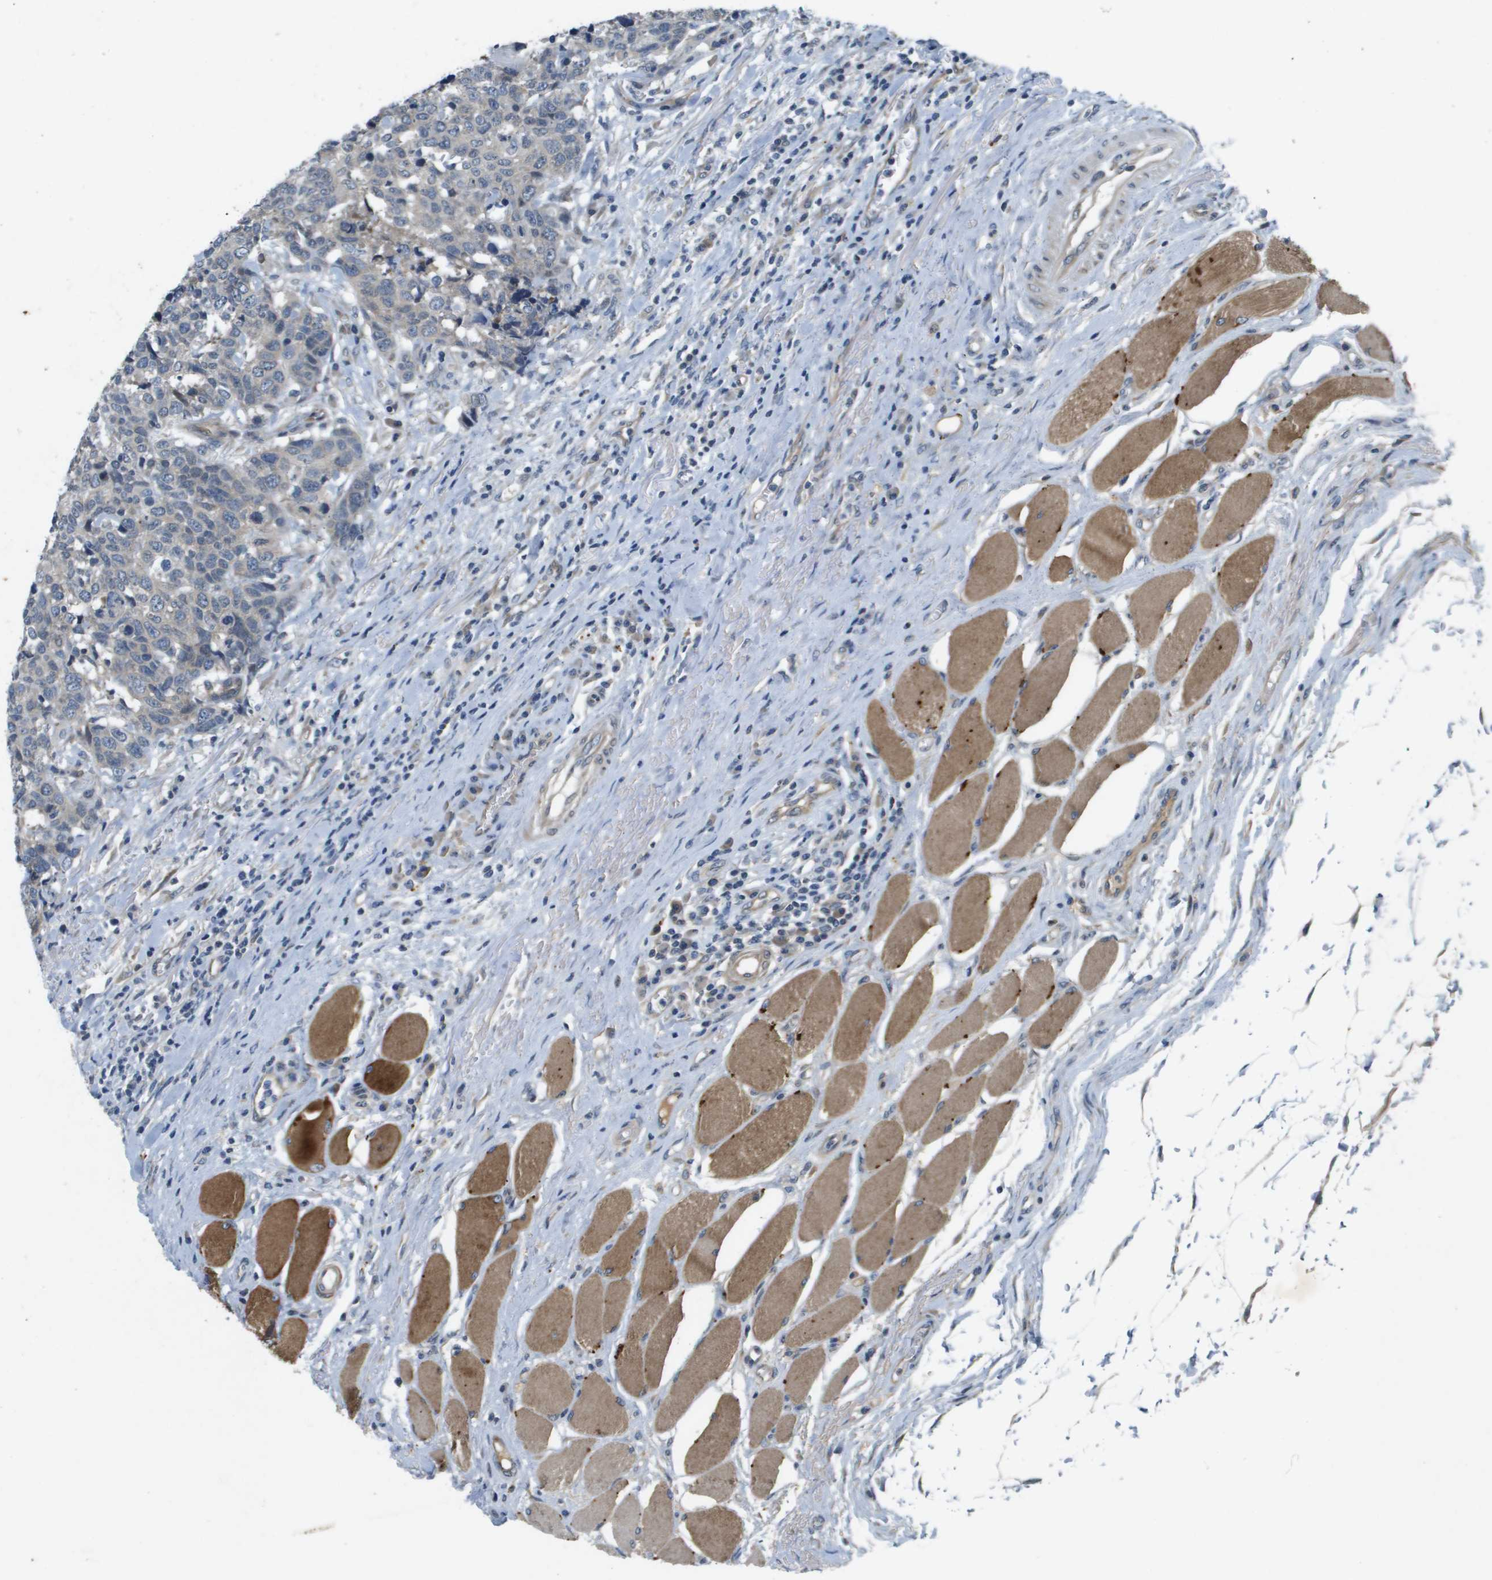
{"staining": {"intensity": "negative", "quantity": "none", "location": "none"}, "tissue": "head and neck cancer", "cell_type": "Tumor cells", "image_type": "cancer", "snomed": [{"axis": "morphology", "description": "Squamous cell carcinoma, NOS"}, {"axis": "topography", "description": "Head-Neck"}], "caption": "A high-resolution photomicrograph shows IHC staining of squamous cell carcinoma (head and neck), which exhibits no significant positivity in tumor cells.", "gene": "PGAP3", "patient": {"sex": "male", "age": 66}}